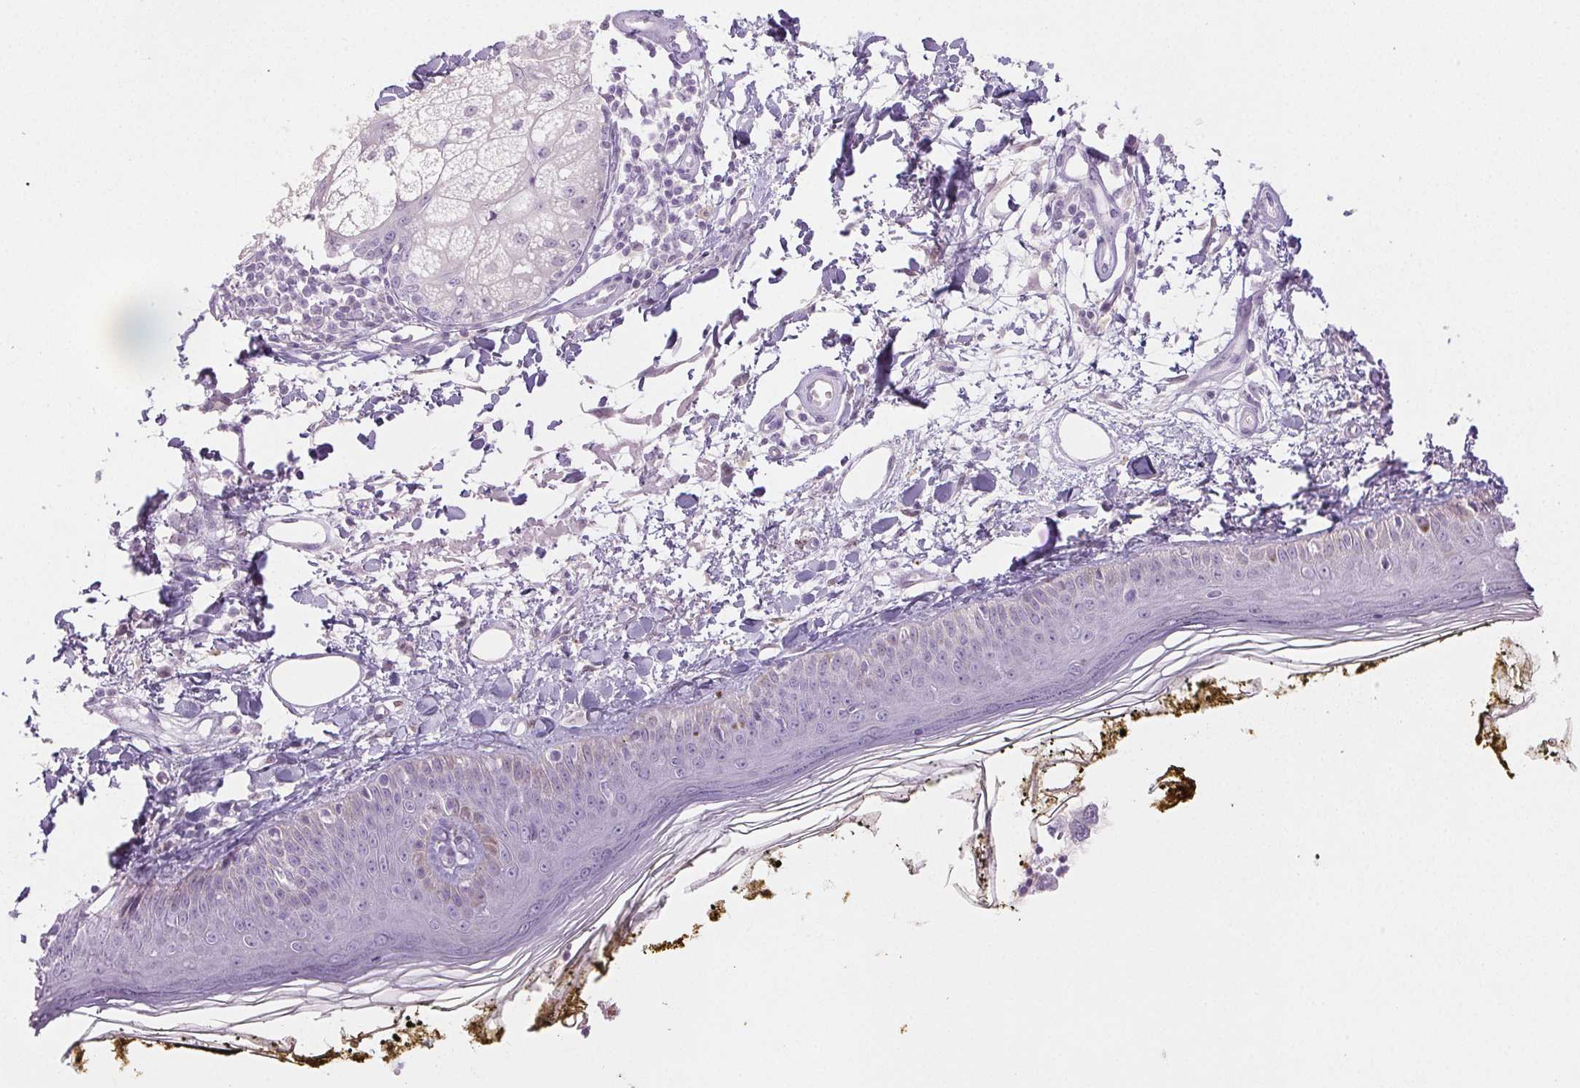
{"staining": {"intensity": "negative", "quantity": "none", "location": "none"}, "tissue": "skin", "cell_type": "Fibroblasts", "image_type": "normal", "snomed": [{"axis": "morphology", "description": "Normal tissue, NOS"}, {"axis": "topography", "description": "Skin"}], "caption": "Protein analysis of normal skin demonstrates no significant staining in fibroblasts.", "gene": "EMX2", "patient": {"sex": "male", "age": 76}}